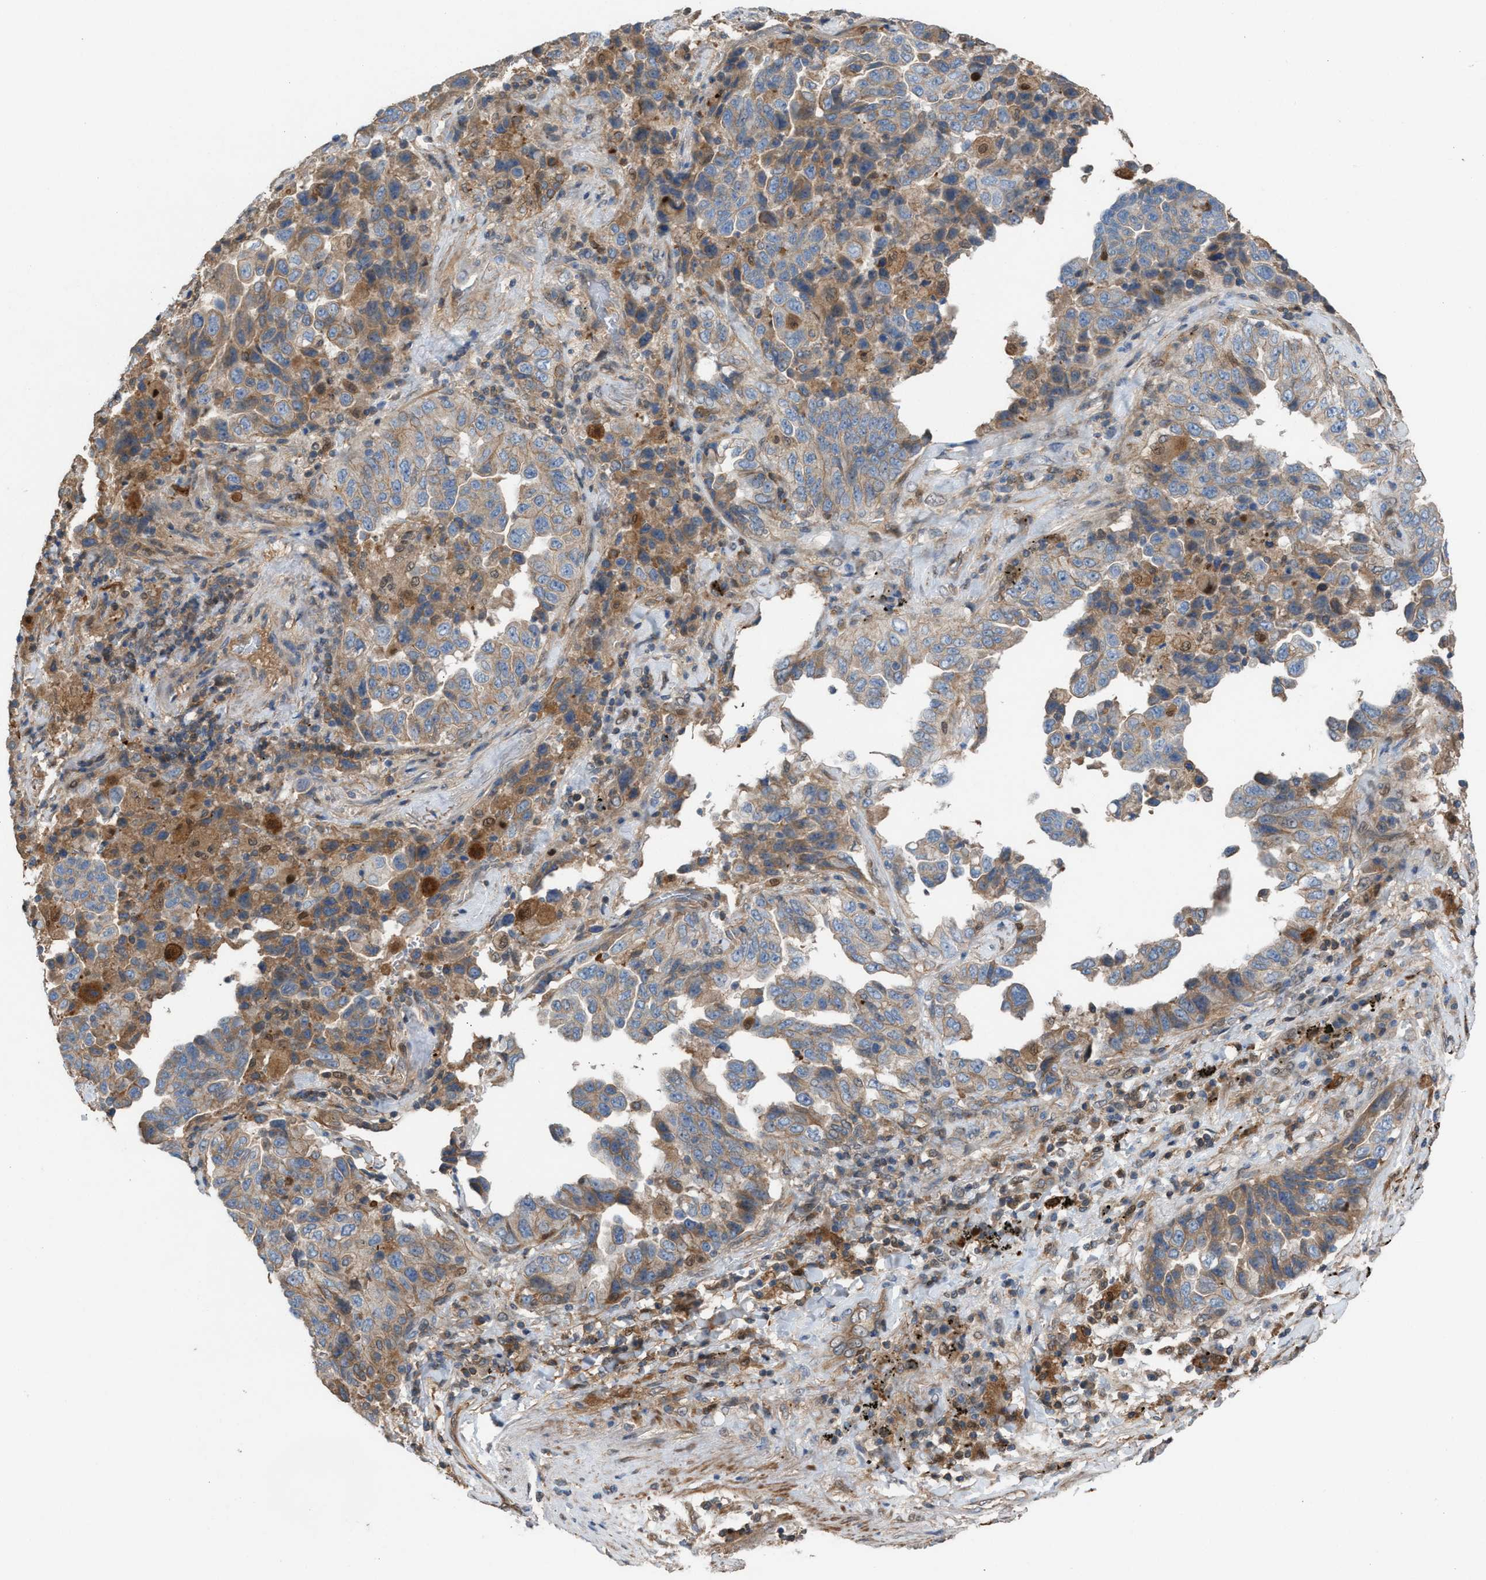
{"staining": {"intensity": "moderate", "quantity": "25%-75%", "location": "cytoplasmic/membranous"}, "tissue": "lung cancer", "cell_type": "Tumor cells", "image_type": "cancer", "snomed": [{"axis": "morphology", "description": "Adenocarcinoma, NOS"}, {"axis": "topography", "description": "Lung"}], "caption": "High-magnification brightfield microscopy of adenocarcinoma (lung) stained with DAB (3,3'-diaminobenzidine) (brown) and counterstained with hematoxylin (blue). tumor cells exhibit moderate cytoplasmic/membranous positivity is seen in about25%-75% of cells. (DAB = brown stain, brightfield microscopy at high magnification).", "gene": "TPK1", "patient": {"sex": "female", "age": 51}}